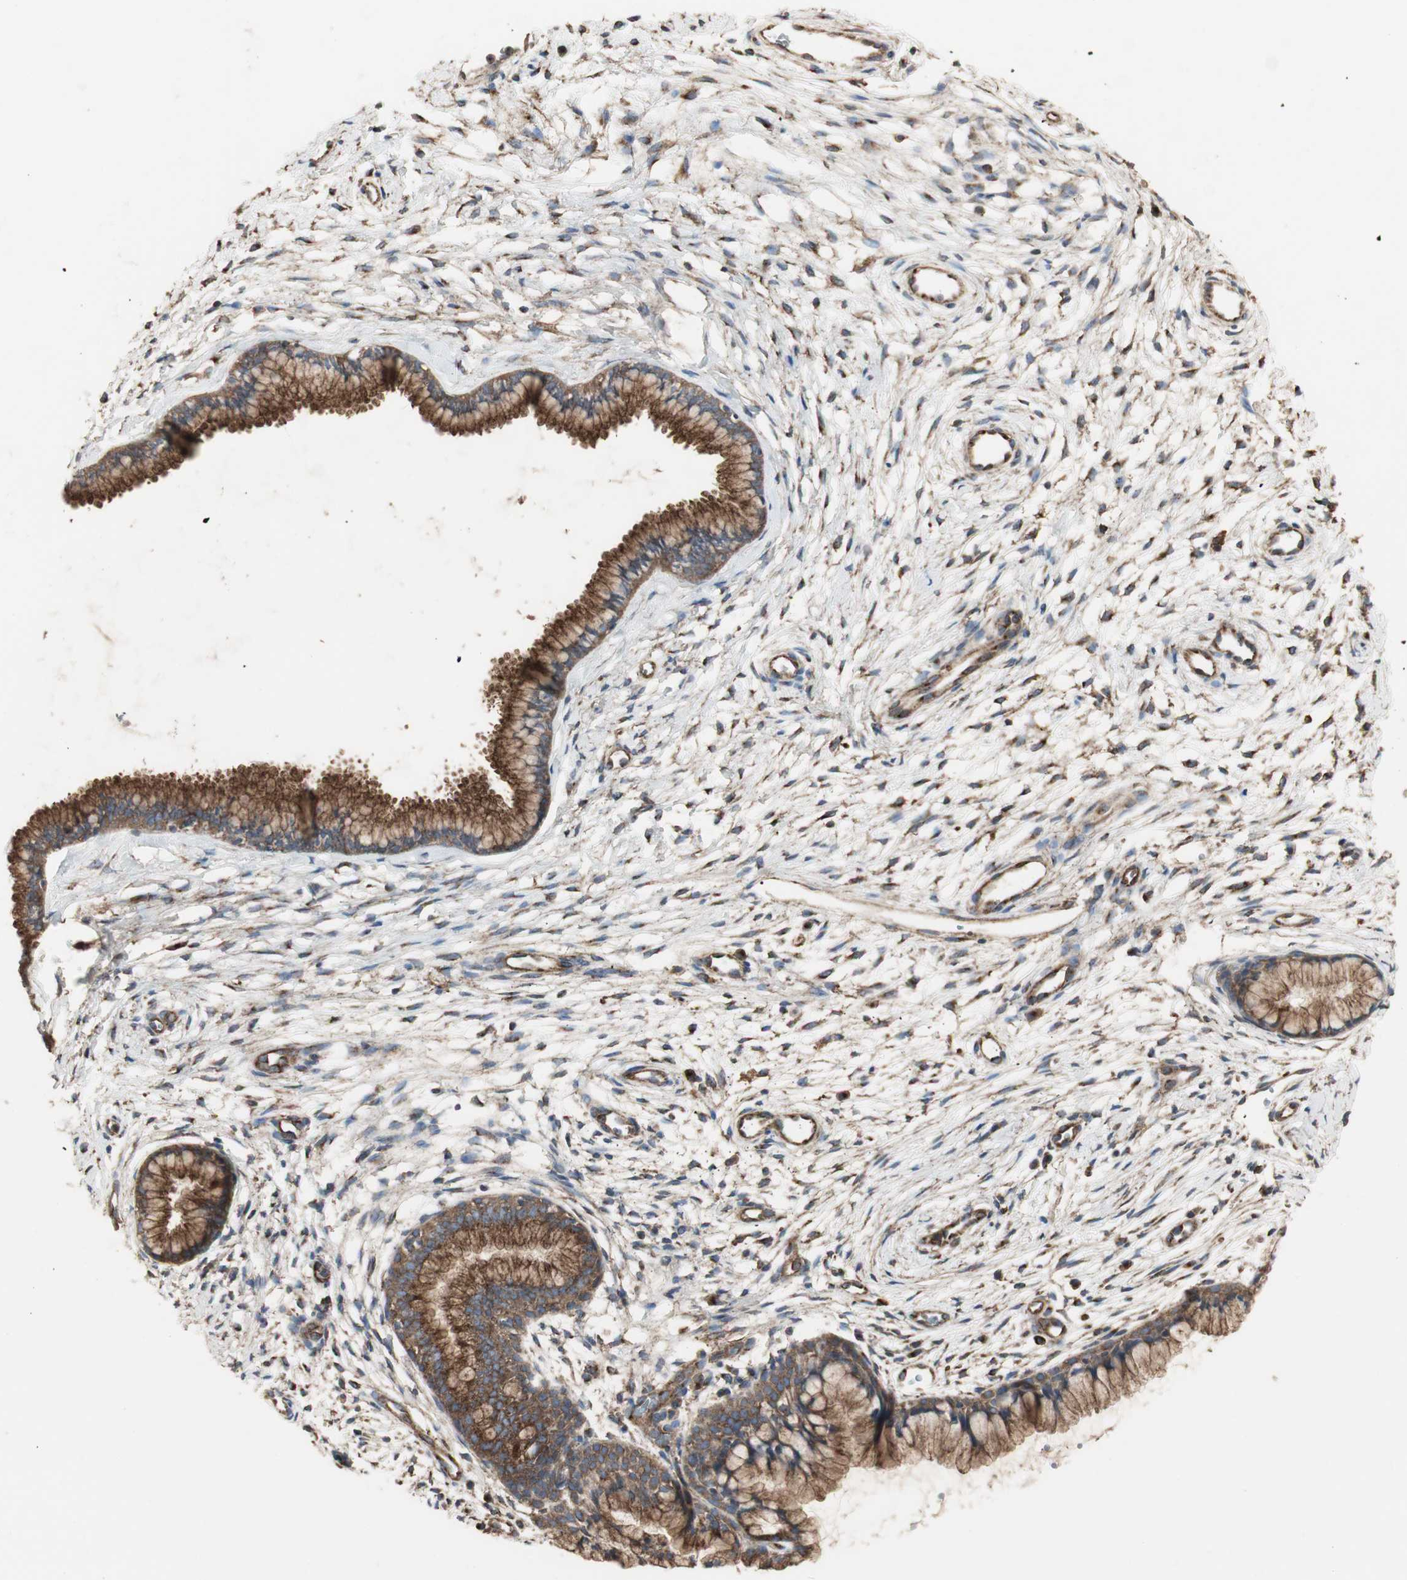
{"staining": {"intensity": "strong", "quantity": ">75%", "location": "cytoplasmic/membranous"}, "tissue": "cervix", "cell_type": "Glandular cells", "image_type": "normal", "snomed": [{"axis": "morphology", "description": "Normal tissue, NOS"}, {"axis": "topography", "description": "Cervix"}], "caption": "IHC staining of benign cervix, which displays high levels of strong cytoplasmic/membranous staining in about >75% of glandular cells indicating strong cytoplasmic/membranous protein expression. The staining was performed using DAB (brown) for protein detection and nuclei were counterstained in hematoxylin (blue).", "gene": "H6PD", "patient": {"sex": "female", "age": 39}}